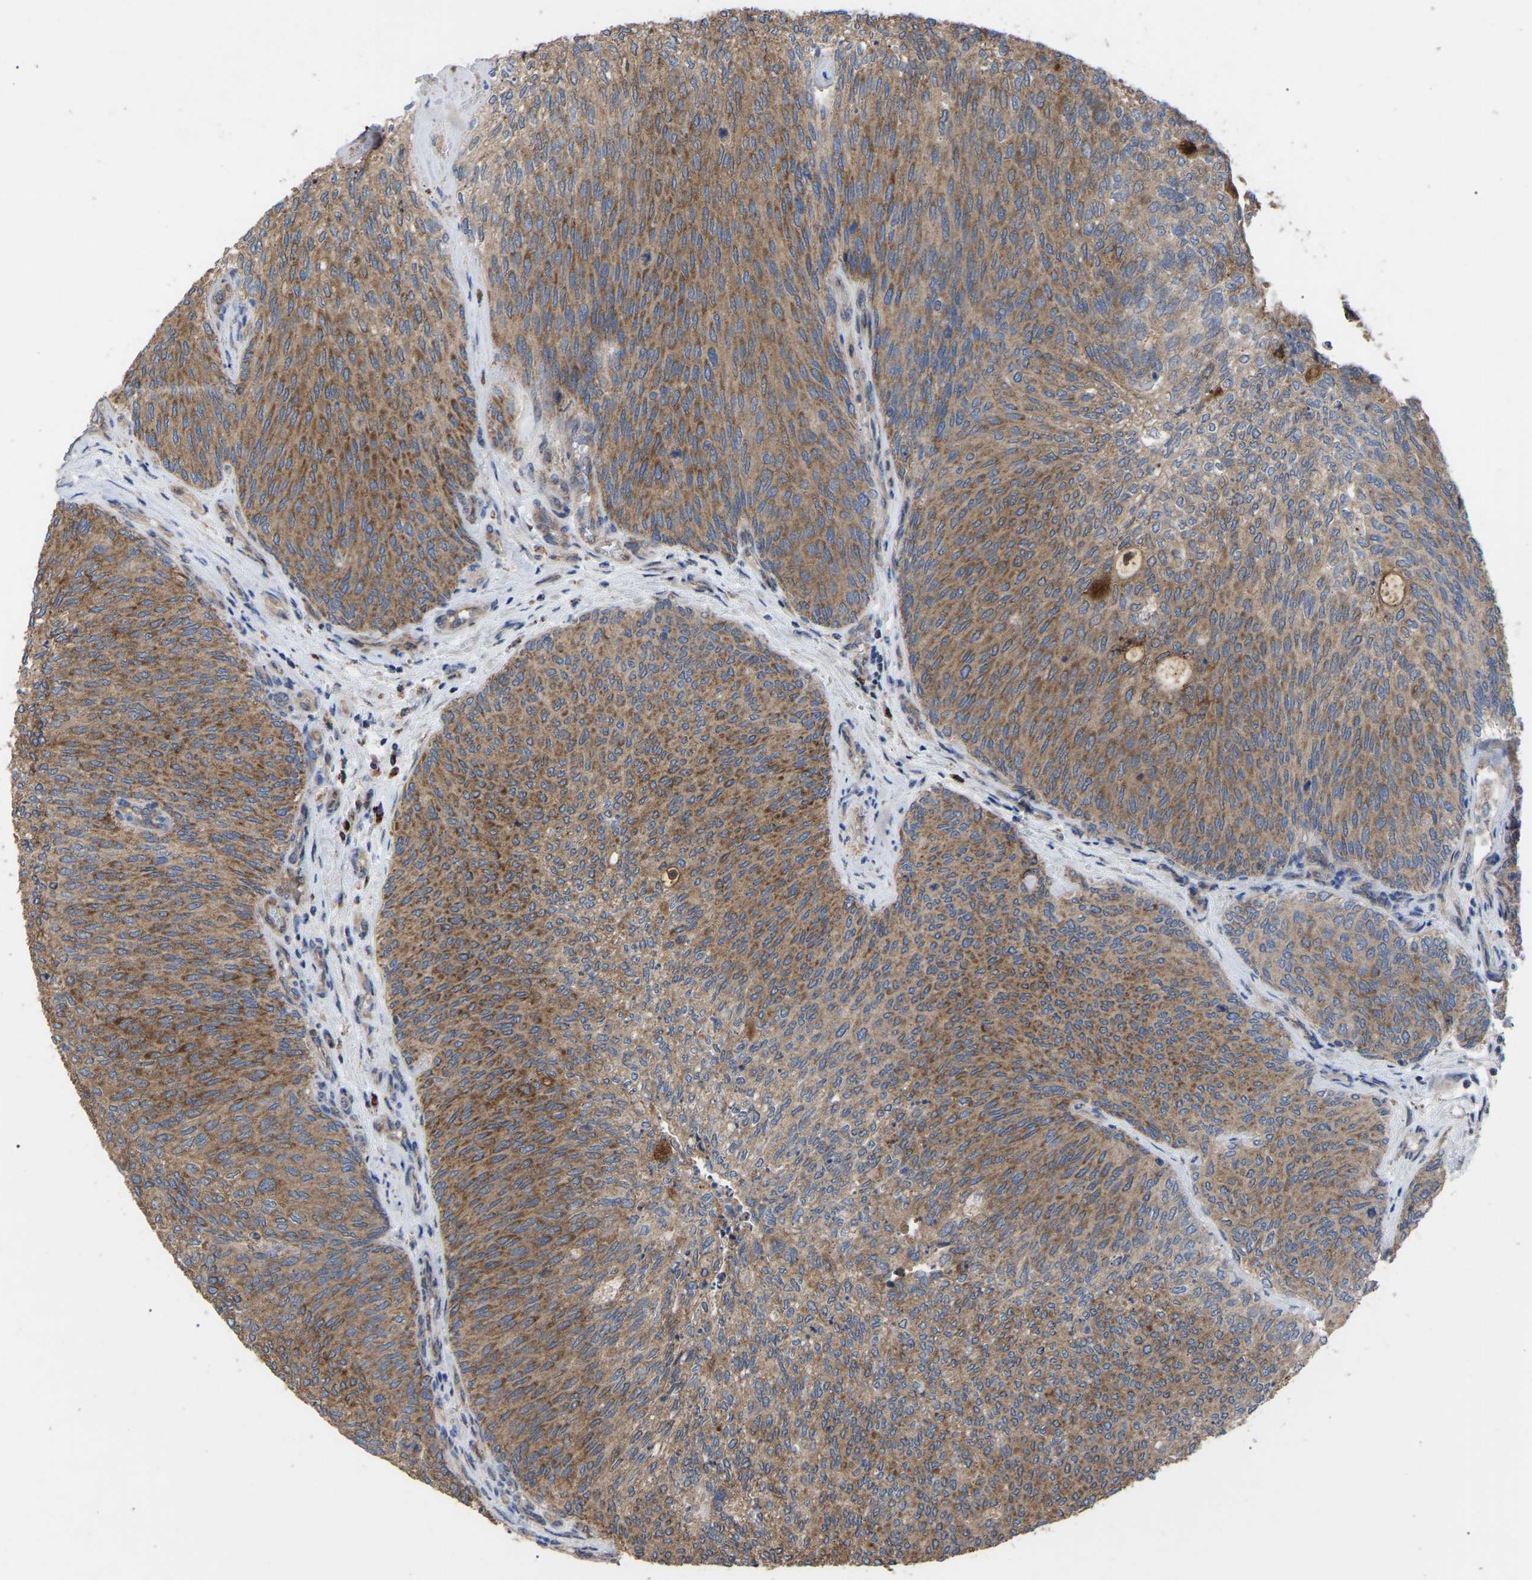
{"staining": {"intensity": "moderate", "quantity": "25%-75%", "location": "cytoplasmic/membranous"}, "tissue": "urothelial cancer", "cell_type": "Tumor cells", "image_type": "cancer", "snomed": [{"axis": "morphology", "description": "Urothelial carcinoma, Low grade"}, {"axis": "topography", "description": "Urinary bladder"}], "caption": "A medium amount of moderate cytoplasmic/membranous staining is present in about 25%-75% of tumor cells in low-grade urothelial carcinoma tissue.", "gene": "GCC1", "patient": {"sex": "female", "age": 79}}